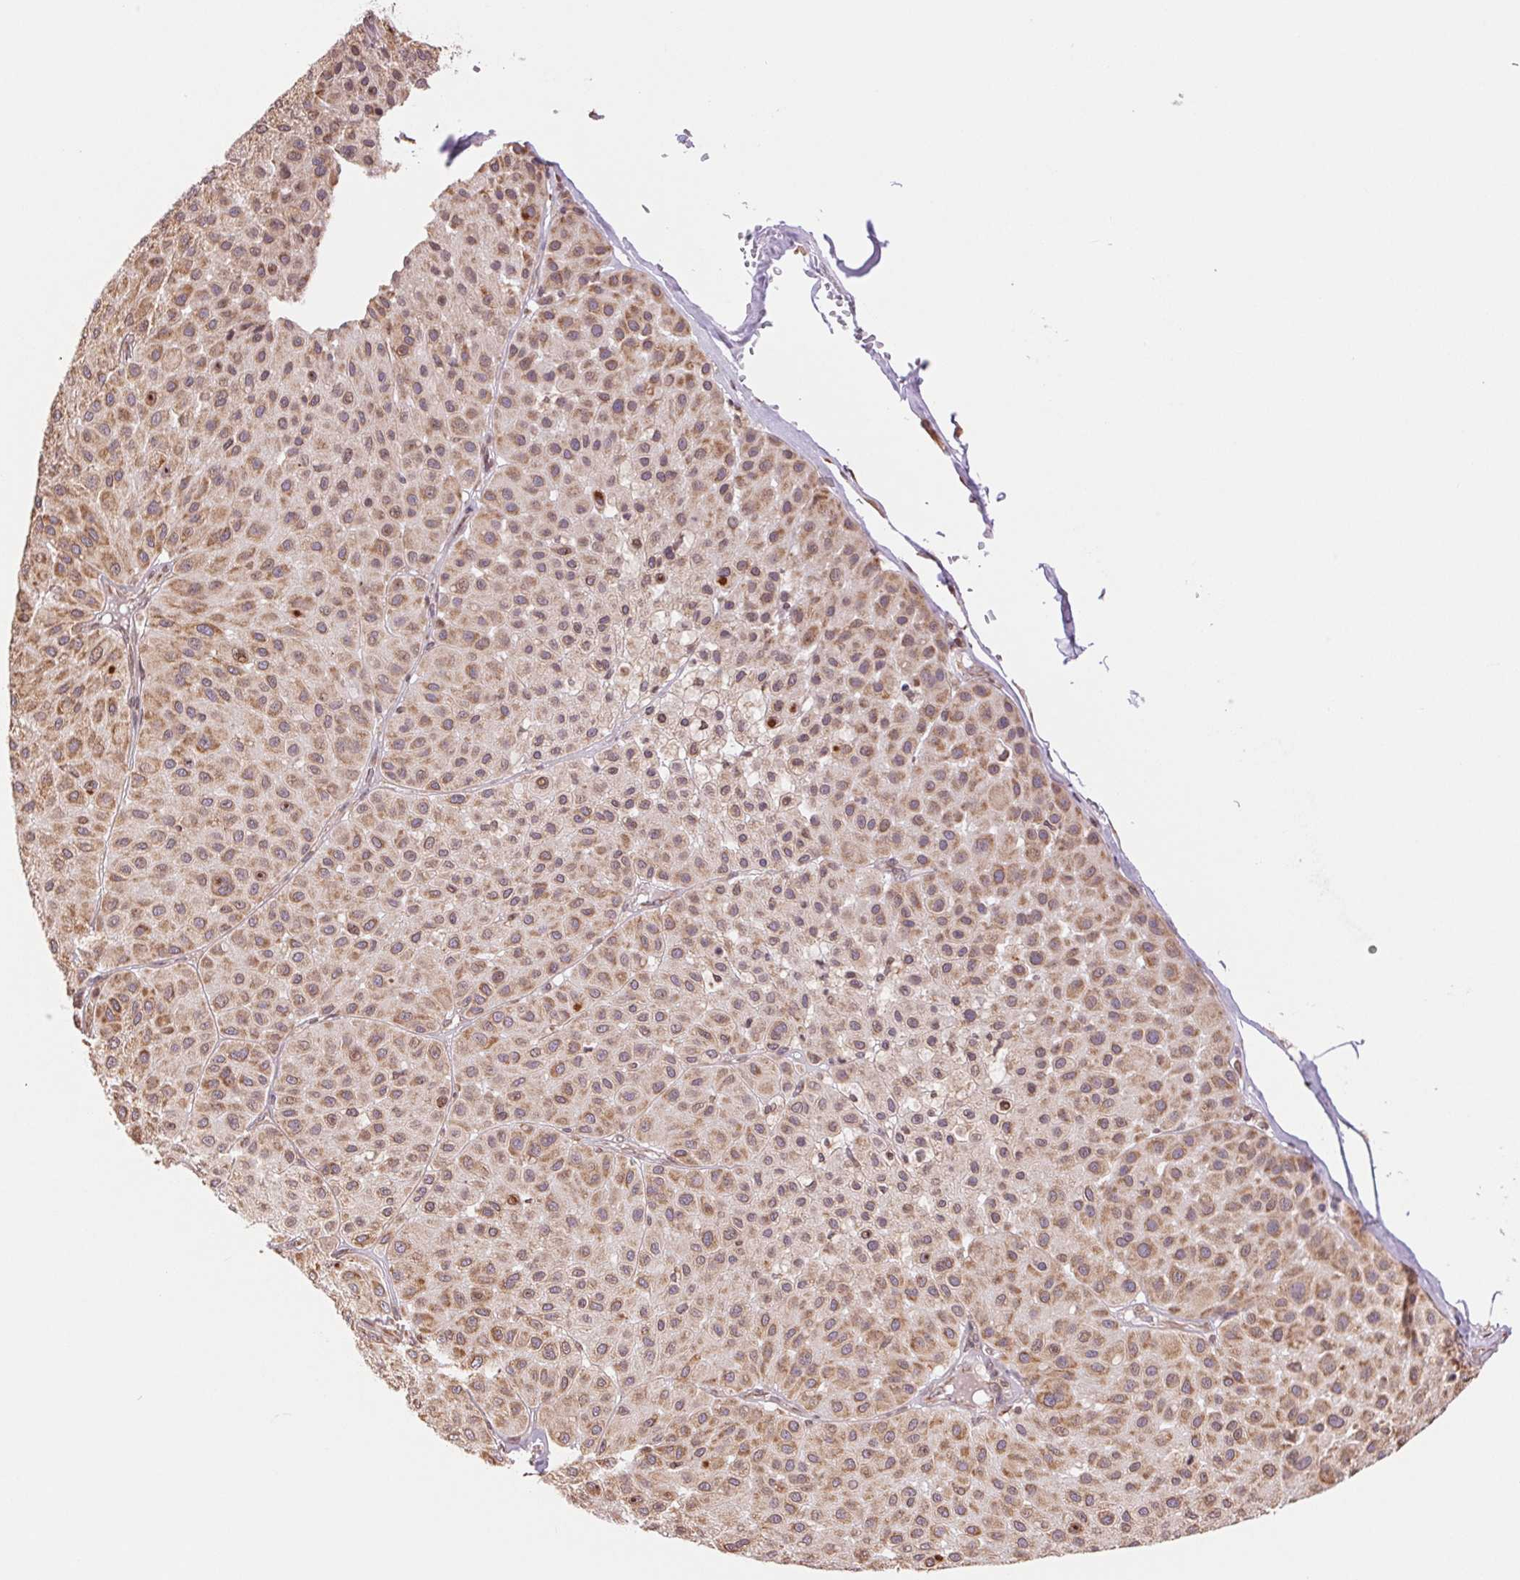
{"staining": {"intensity": "moderate", "quantity": ">75%", "location": "cytoplasmic/membranous"}, "tissue": "melanoma", "cell_type": "Tumor cells", "image_type": "cancer", "snomed": [{"axis": "morphology", "description": "Malignant melanoma, Metastatic site"}, {"axis": "topography", "description": "Smooth muscle"}], "caption": "Immunohistochemistry image of neoplastic tissue: human melanoma stained using IHC shows medium levels of moderate protein expression localized specifically in the cytoplasmic/membranous of tumor cells, appearing as a cytoplasmic/membranous brown color.", "gene": "RPN1", "patient": {"sex": "male", "age": 41}}